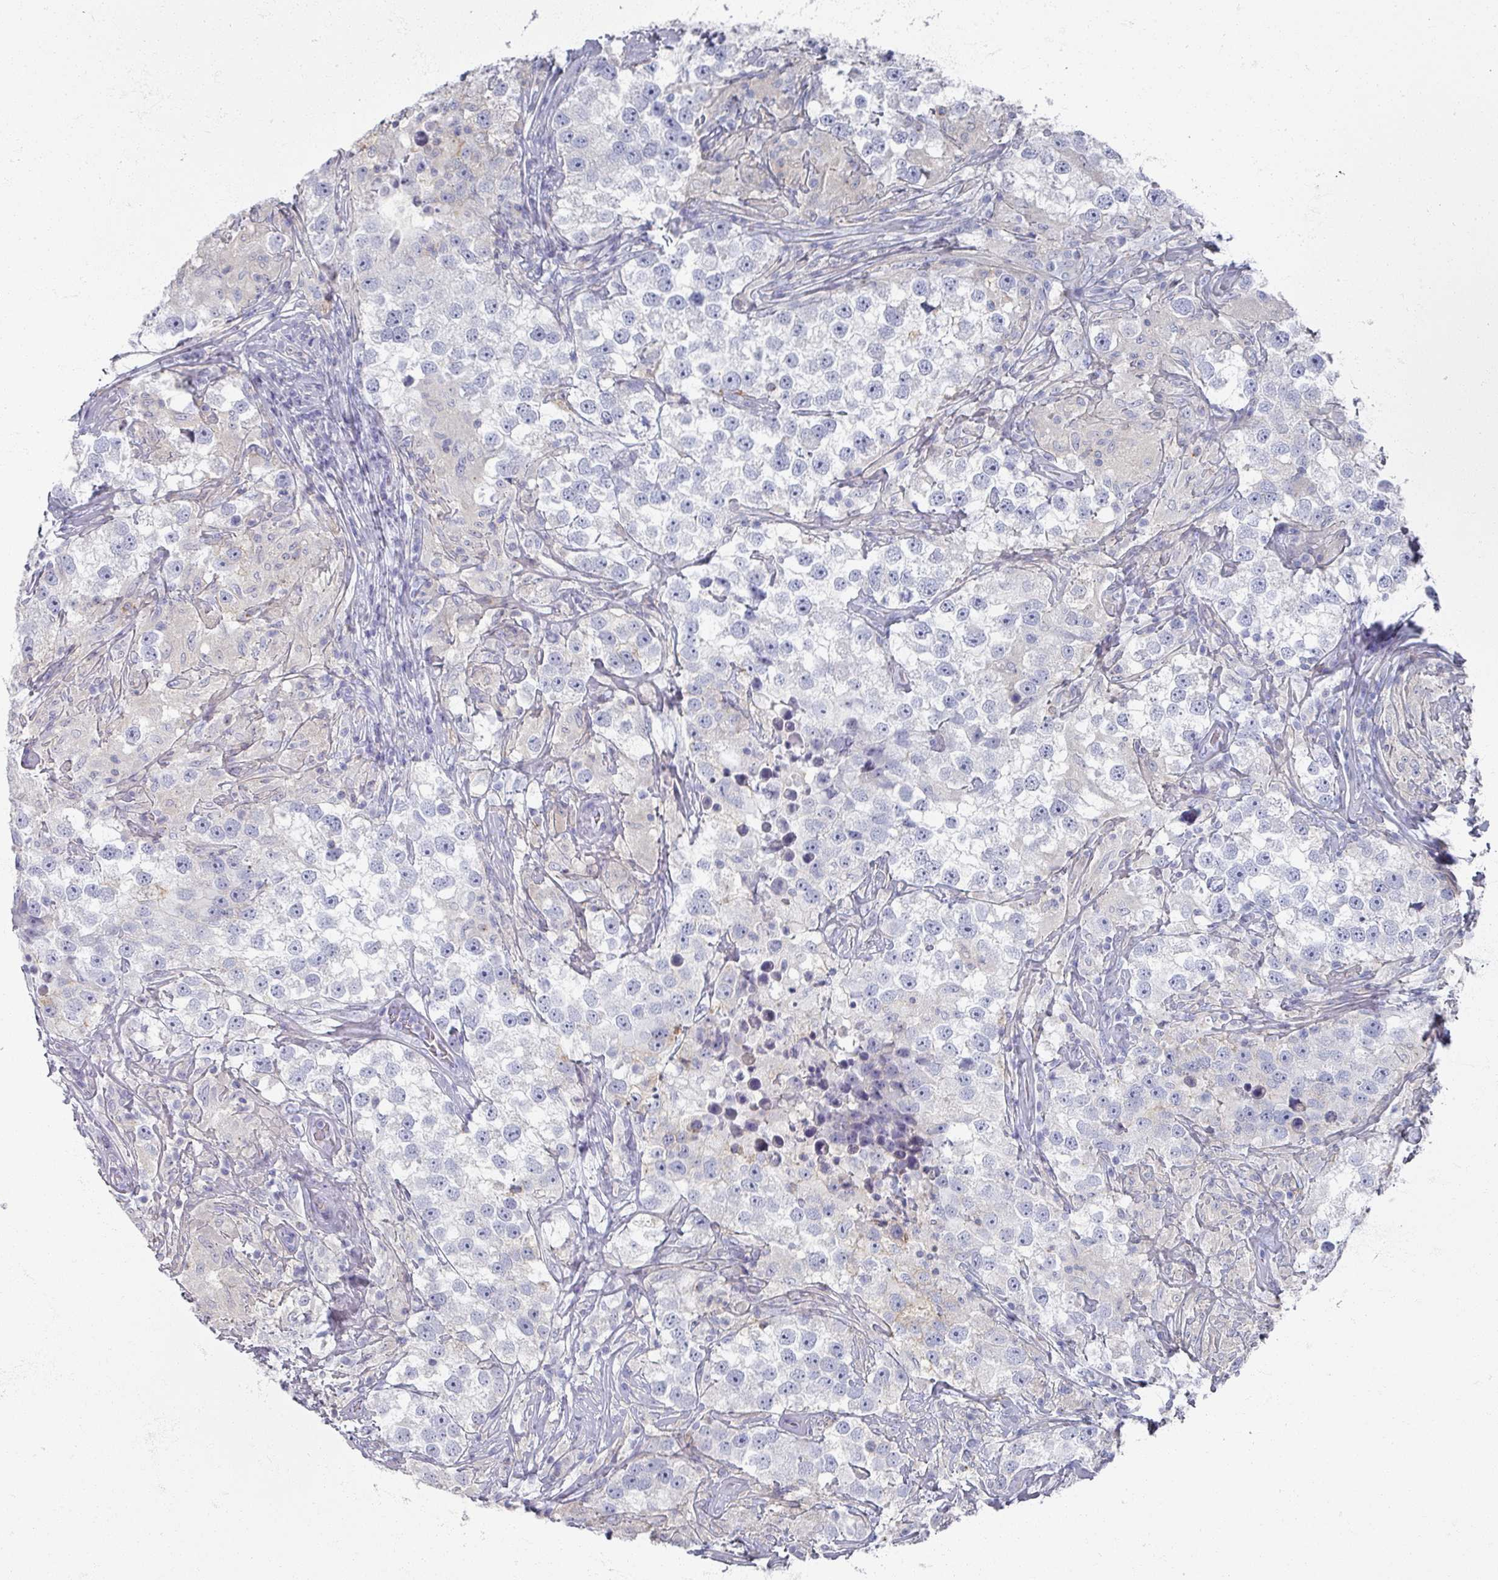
{"staining": {"intensity": "negative", "quantity": "none", "location": "none"}, "tissue": "testis cancer", "cell_type": "Tumor cells", "image_type": "cancer", "snomed": [{"axis": "morphology", "description": "Seminoma, NOS"}, {"axis": "topography", "description": "Testis"}], "caption": "The micrograph shows no significant expression in tumor cells of testis cancer (seminoma). The staining was performed using DAB to visualize the protein expression in brown, while the nuclei were stained in blue with hematoxylin (Magnification: 20x).", "gene": "OMG", "patient": {"sex": "male", "age": 46}}